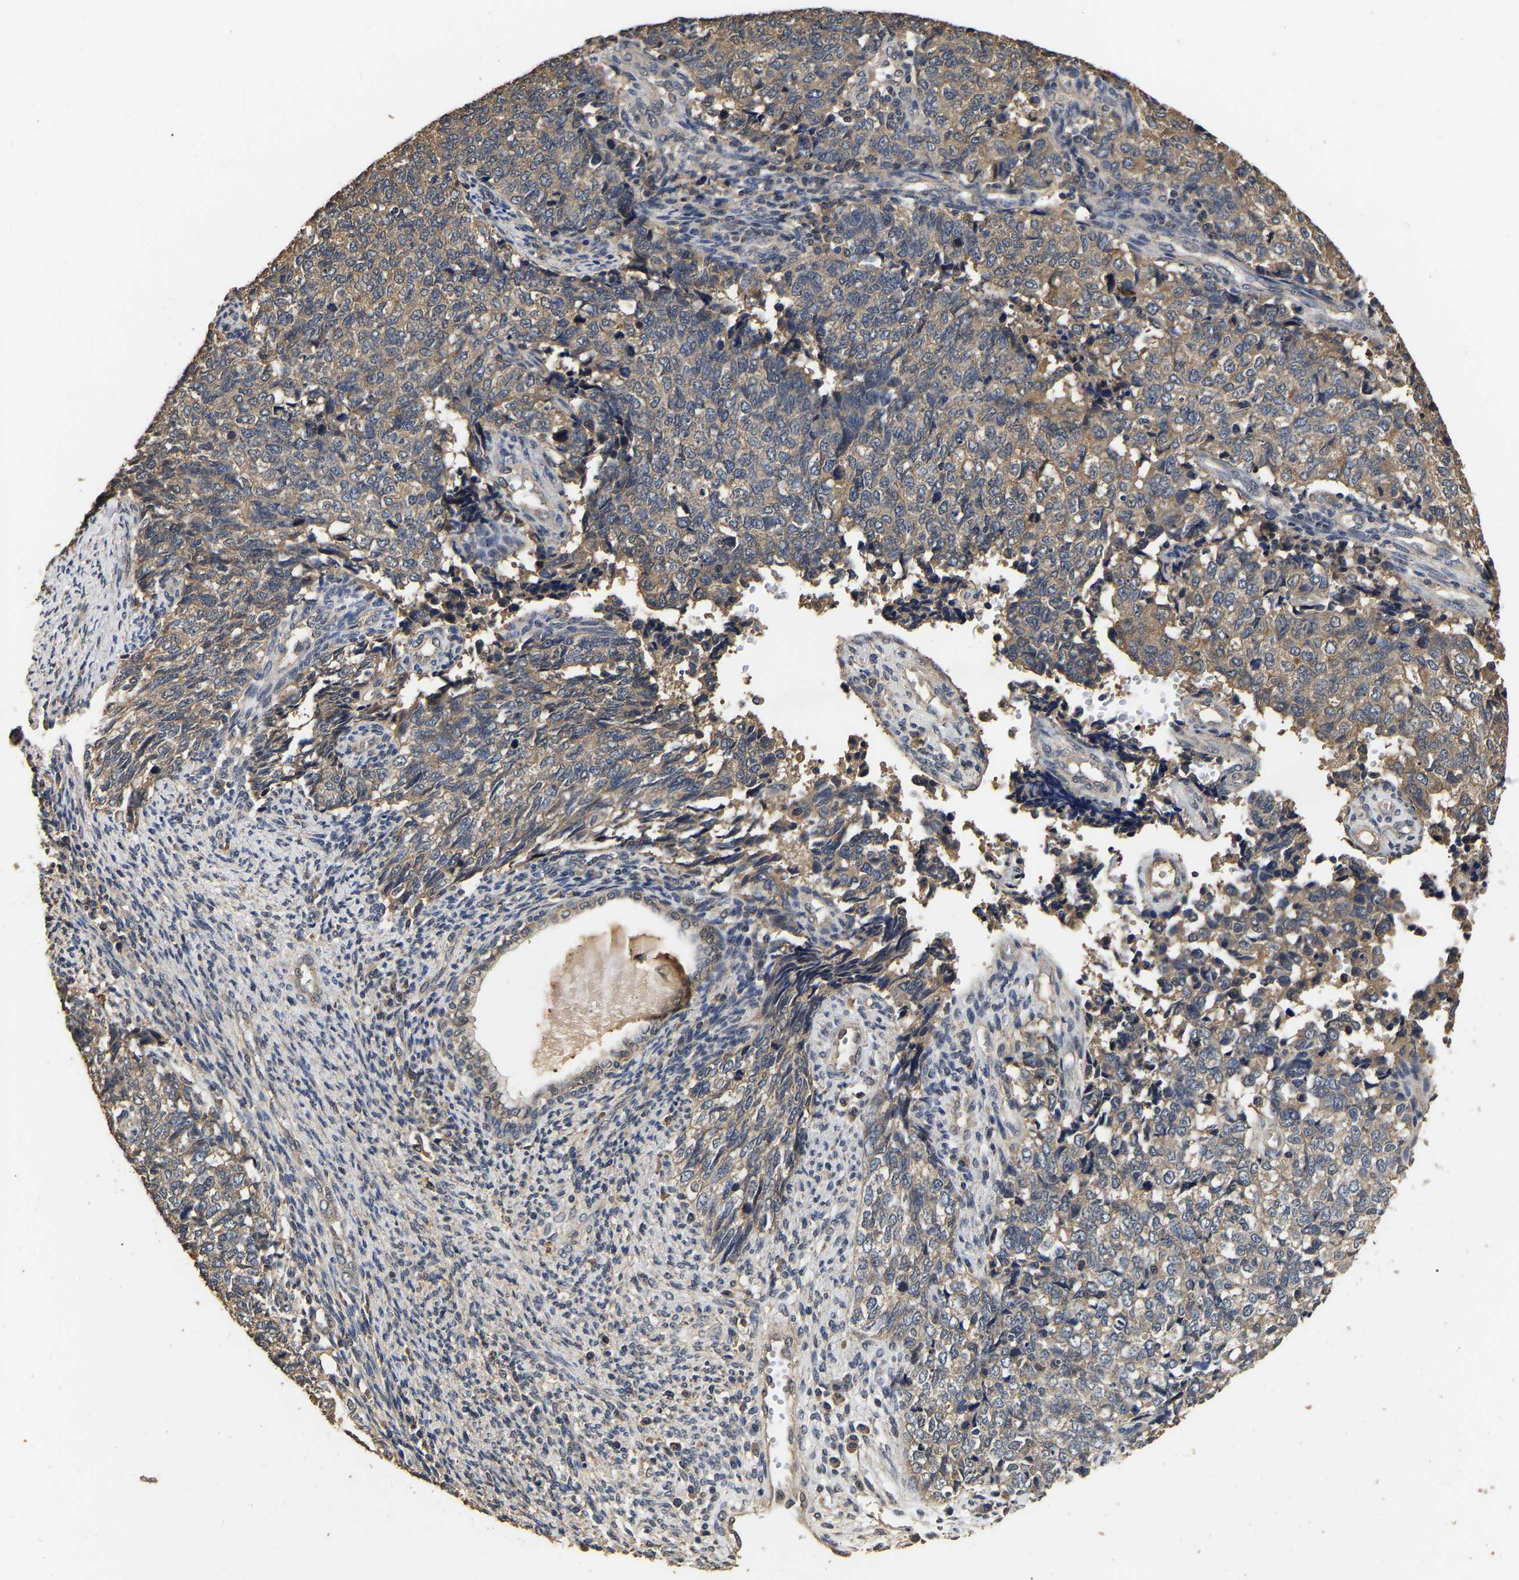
{"staining": {"intensity": "moderate", "quantity": "25%-75%", "location": "cytoplasmic/membranous"}, "tissue": "cervical cancer", "cell_type": "Tumor cells", "image_type": "cancer", "snomed": [{"axis": "morphology", "description": "Squamous cell carcinoma, NOS"}, {"axis": "topography", "description": "Cervix"}], "caption": "A histopathology image showing moderate cytoplasmic/membranous staining in about 25%-75% of tumor cells in cervical cancer (squamous cell carcinoma), as visualized by brown immunohistochemical staining.", "gene": "STK32C", "patient": {"sex": "female", "age": 63}}